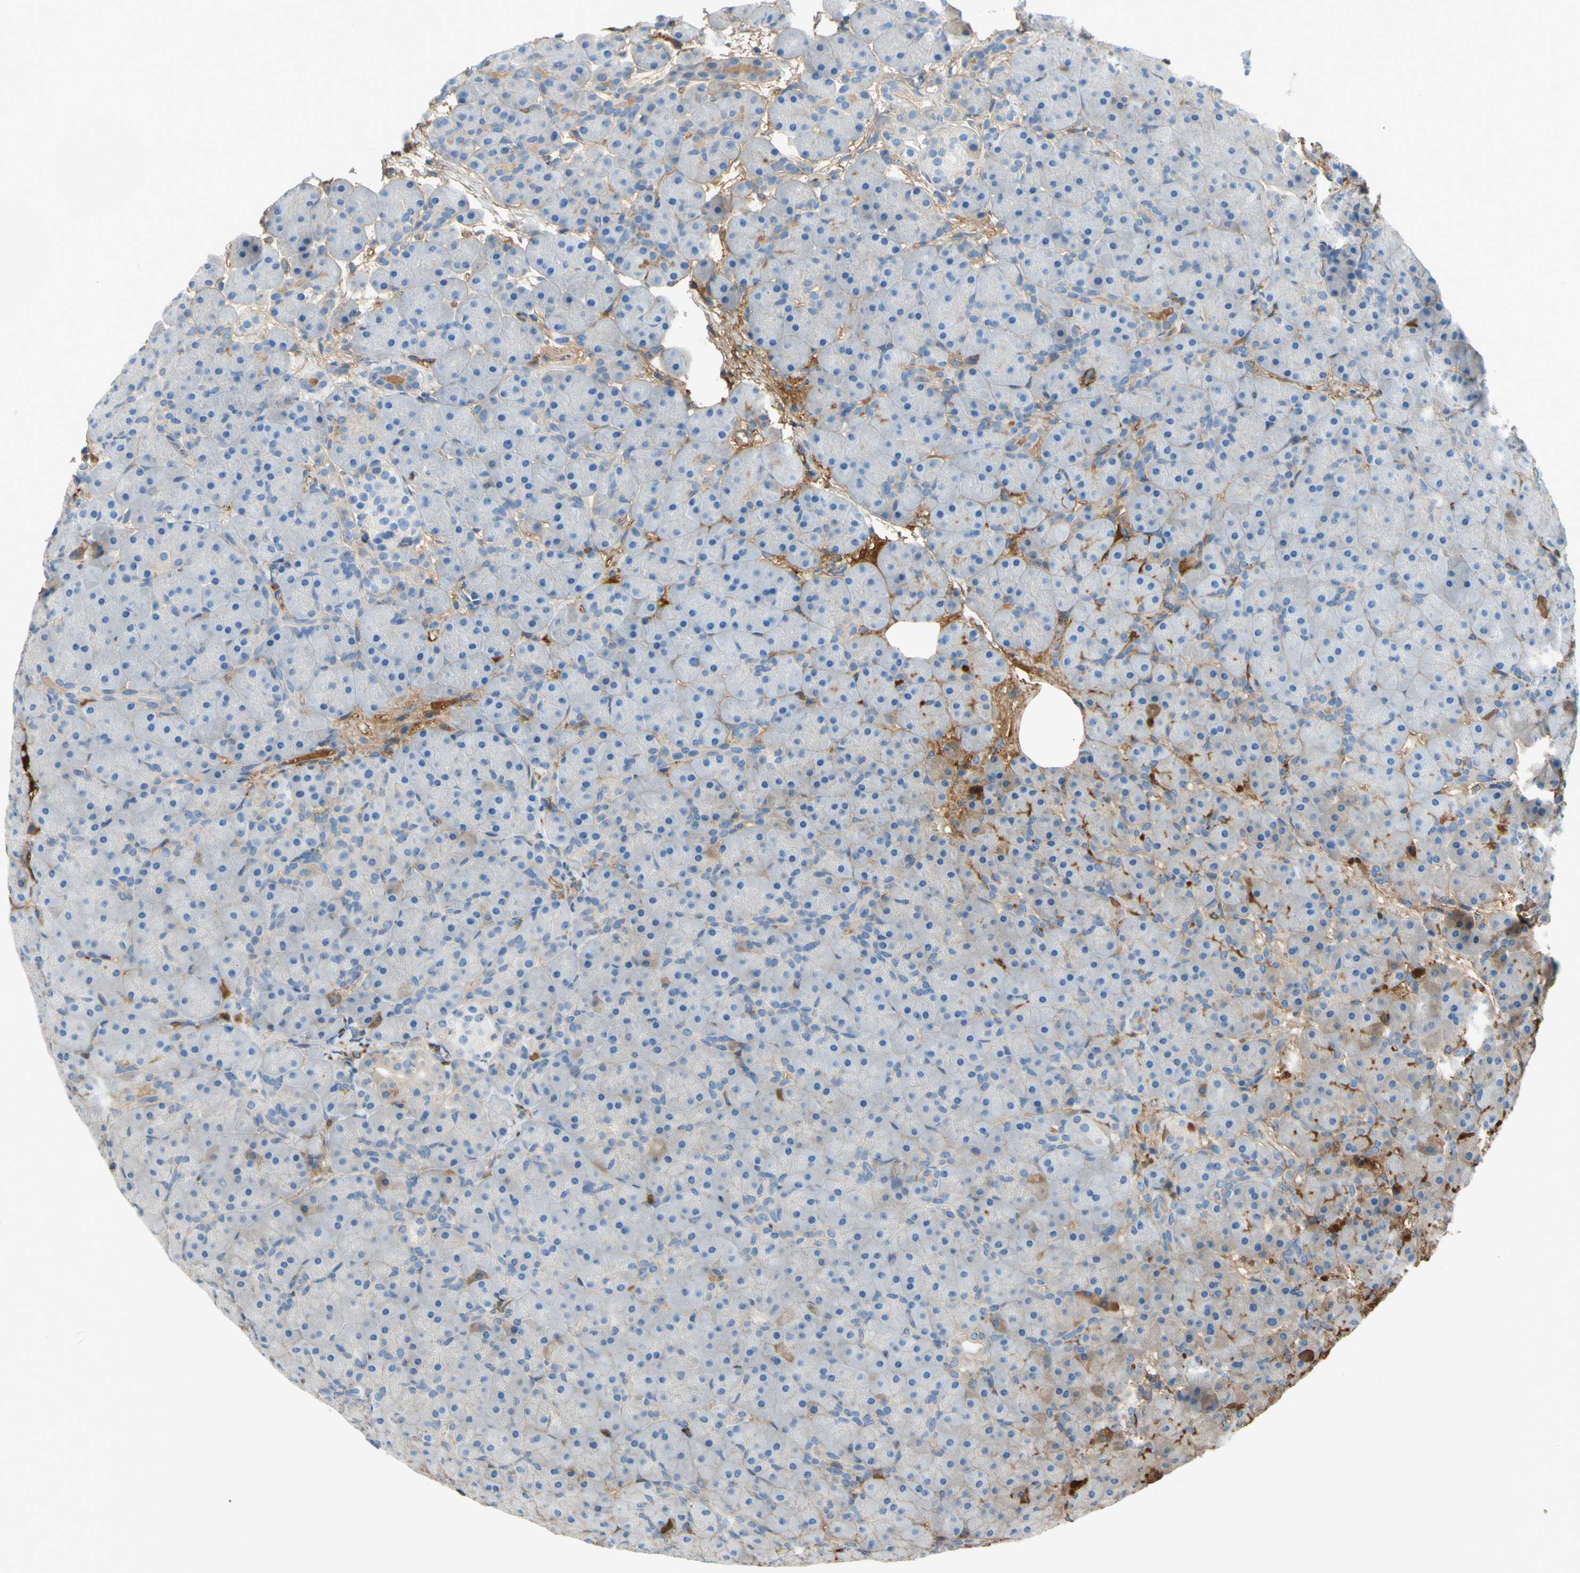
{"staining": {"intensity": "moderate", "quantity": "<25%", "location": "cytoplasmic/membranous"}, "tissue": "pancreas", "cell_type": "Exocrine glandular cells", "image_type": "normal", "snomed": [{"axis": "morphology", "description": "Normal tissue, NOS"}, {"axis": "topography", "description": "Pancreas"}], "caption": "Exocrine glandular cells exhibit moderate cytoplasmic/membranous staining in approximately <25% of cells in normal pancreas.", "gene": "TIMP2", "patient": {"sex": "male", "age": 66}}